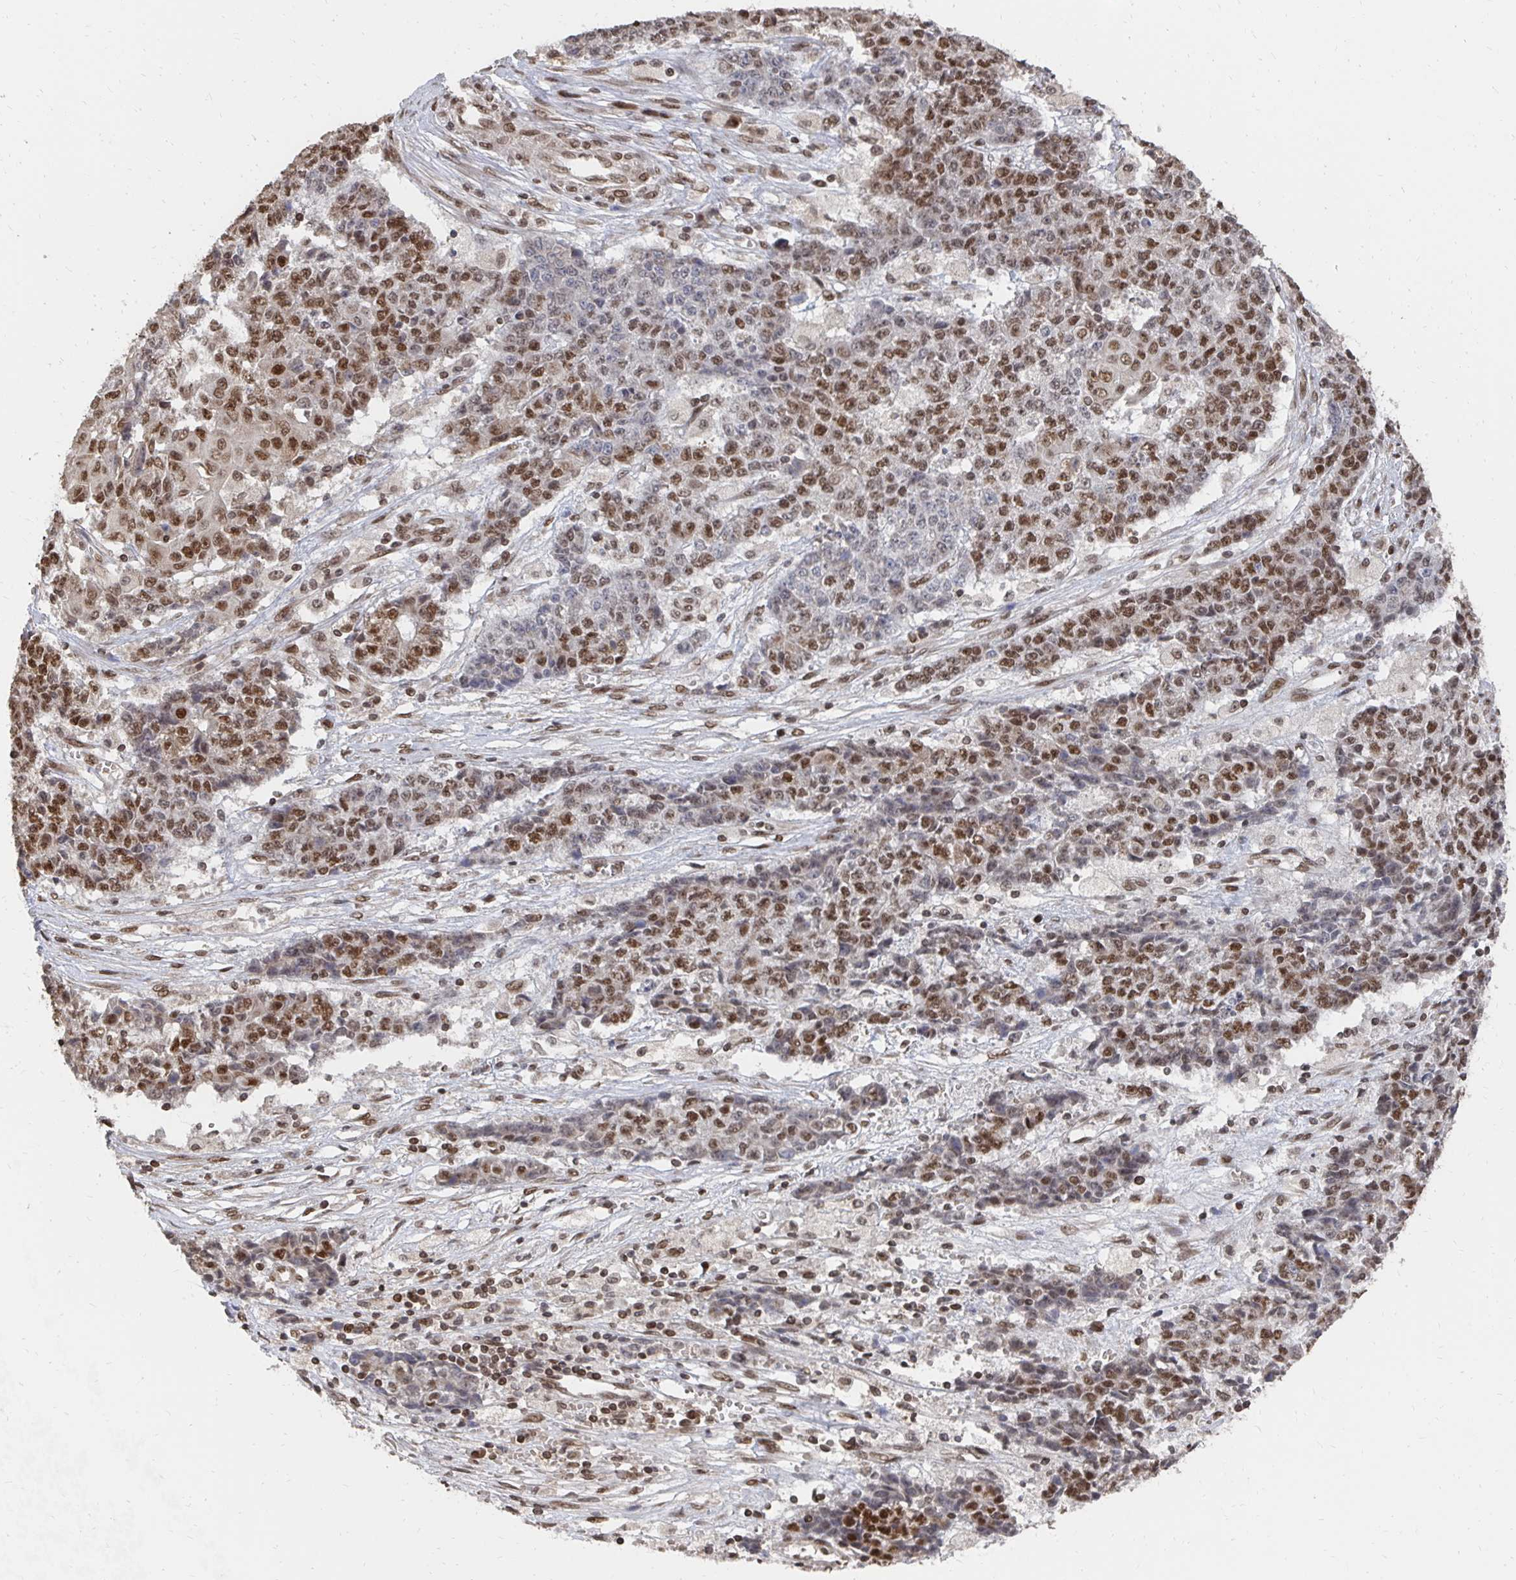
{"staining": {"intensity": "moderate", "quantity": ">75%", "location": "nuclear"}, "tissue": "ovarian cancer", "cell_type": "Tumor cells", "image_type": "cancer", "snomed": [{"axis": "morphology", "description": "Carcinoma, endometroid"}, {"axis": "topography", "description": "Ovary"}], "caption": "Protein staining by immunohistochemistry (IHC) demonstrates moderate nuclear staining in about >75% of tumor cells in ovarian endometroid carcinoma. The staining was performed using DAB to visualize the protein expression in brown, while the nuclei were stained in blue with hematoxylin (Magnification: 20x).", "gene": "GTF3C6", "patient": {"sex": "female", "age": 42}}